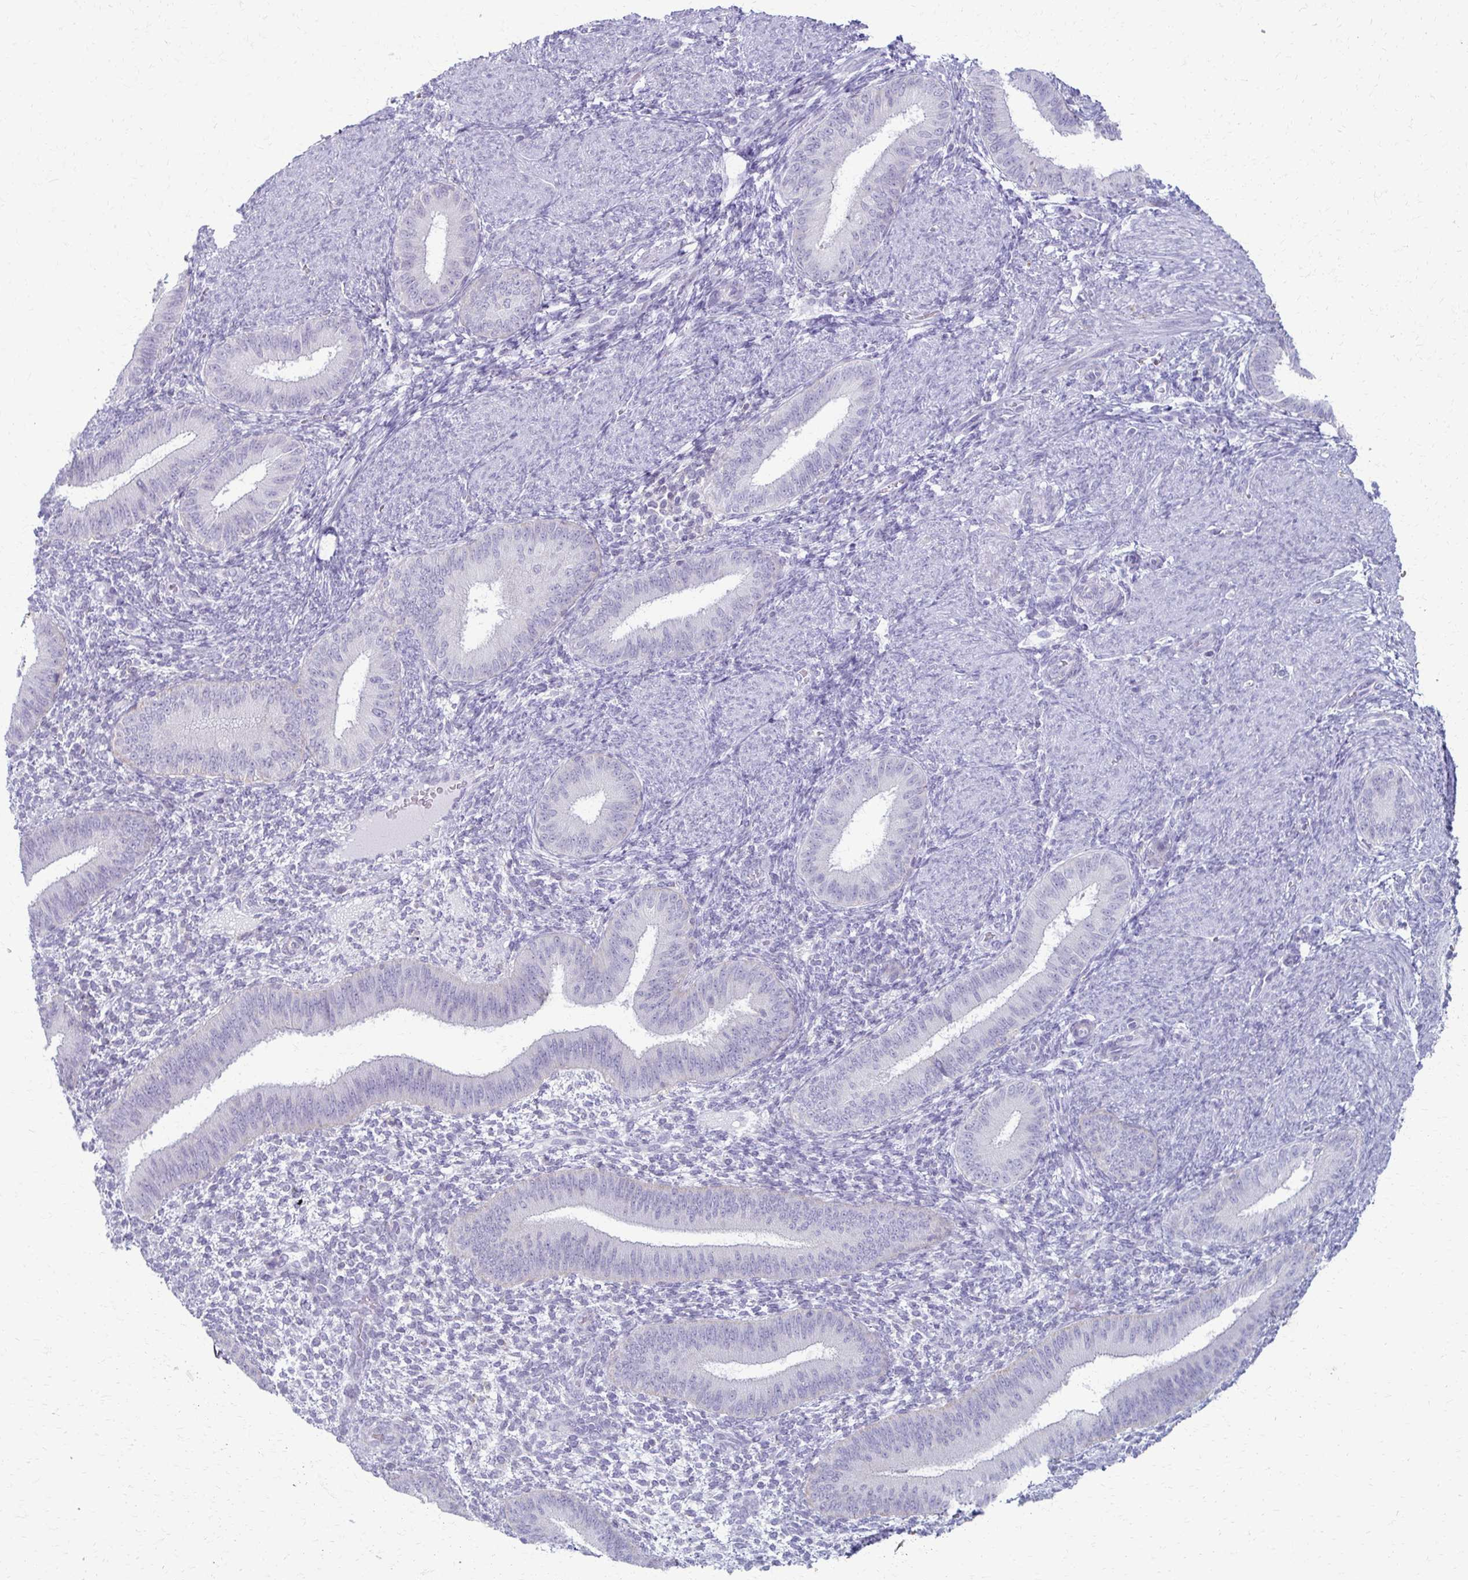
{"staining": {"intensity": "negative", "quantity": "none", "location": "none"}, "tissue": "endometrium", "cell_type": "Cells in endometrial stroma", "image_type": "normal", "snomed": [{"axis": "morphology", "description": "Normal tissue, NOS"}, {"axis": "topography", "description": "Endometrium"}], "caption": "Immunohistochemistry (IHC) of benign endometrium shows no staining in cells in endometrial stroma. (DAB (3,3'-diaminobenzidine) immunohistochemistry (IHC), high magnification).", "gene": "FCGR2A", "patient": {"sex": "female", "age": 39}}